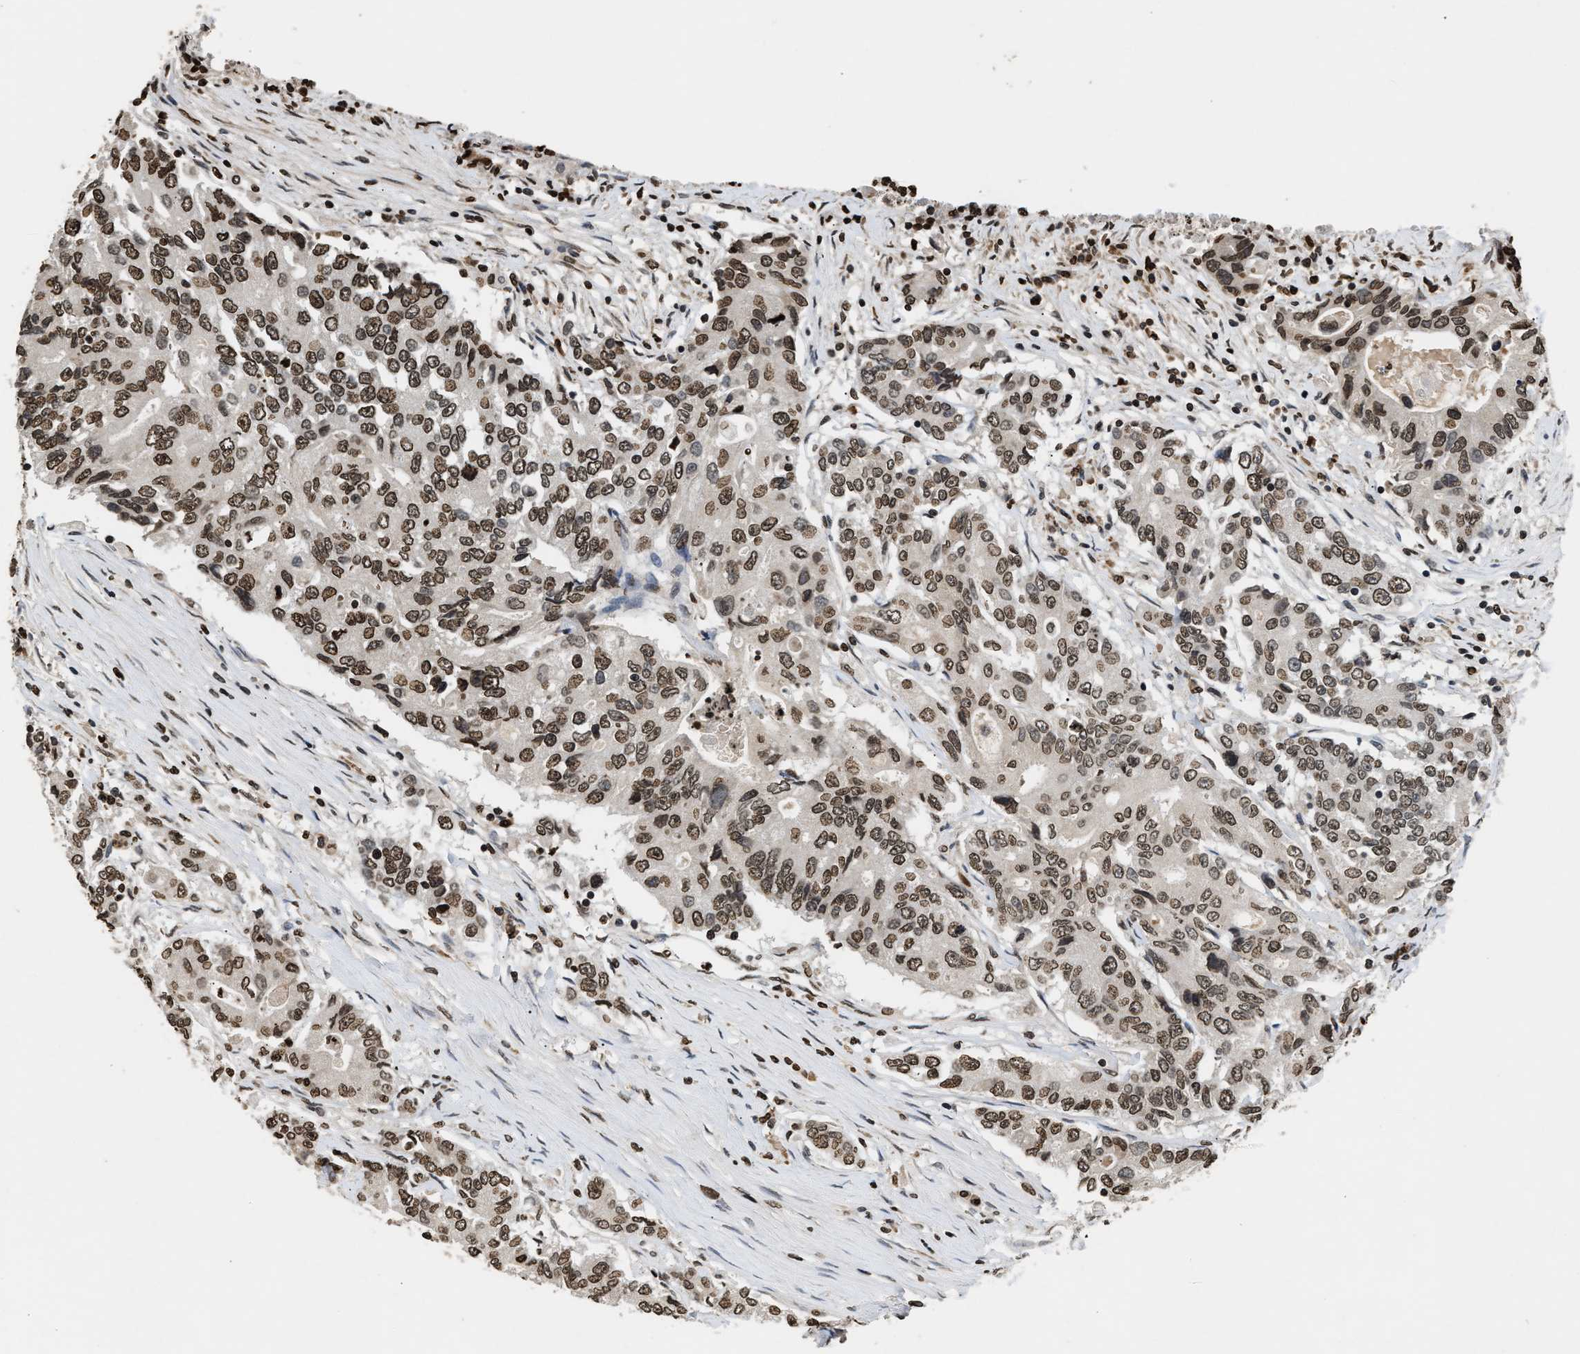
{"staining": {"intensity": "moderate", "quantity": ">75%", "location": "nuclear"}, "tissue": "colorectal cancer", "cell_type": "Tumor cells", "image_type": "cancer", "snomed": [{"axis": "morphology", "description": "Adenocarcinoma, NOS"}, {"axis": "topography", "description": "Colon"}], "caption": "Tumor cells reveal medium levels of moderate nuclear staining in about >75% of cells in human adenocarcinoma (colorectal). (DAB = brown stain, brightfield microscopy at high magnification).", "gene": "DNASE1L3", "patient": {"sex": "female", "age": 77}}